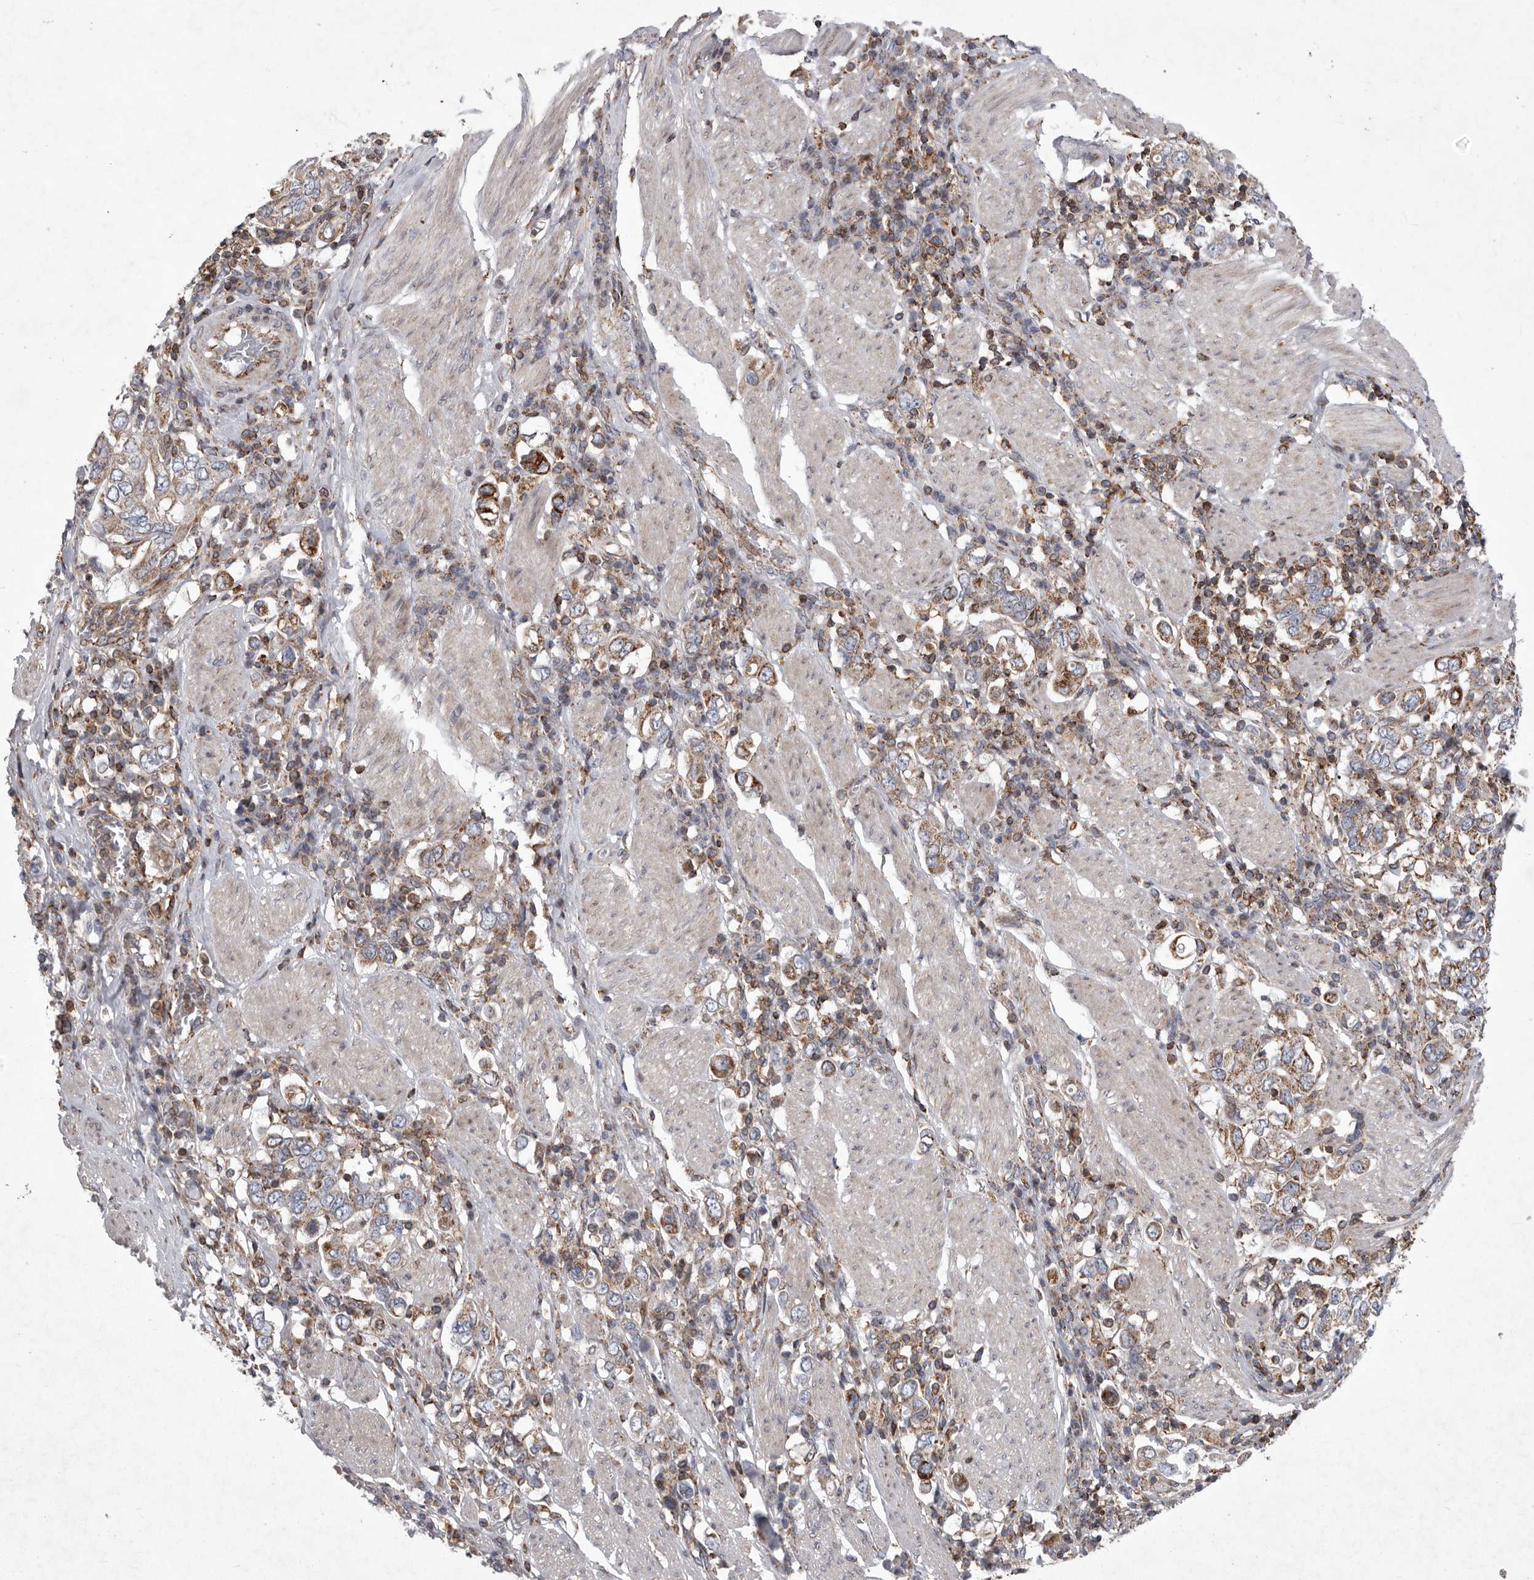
{"staining": {"intensity": "moderate", "quantity": ">75%", "location": "cytoplasmic/membranous"}, "tissue": "stomach cancer", "cell_type": "Tumor cells", "image_type": "cancer", "snomed": [{"axis": "morphology", "description": "Adenocarcinoma, NOS"}, {"axis": "topography", "description": "Stomach, upper"}], "caption": "Stomach cancer stained with a brown dye demonstrates moderate cytoplasmic/membranous positive staining in approximately >75% of tumor cells.", "gene": "MPZL1", "patient": {"sex": "male", "age": 62}}